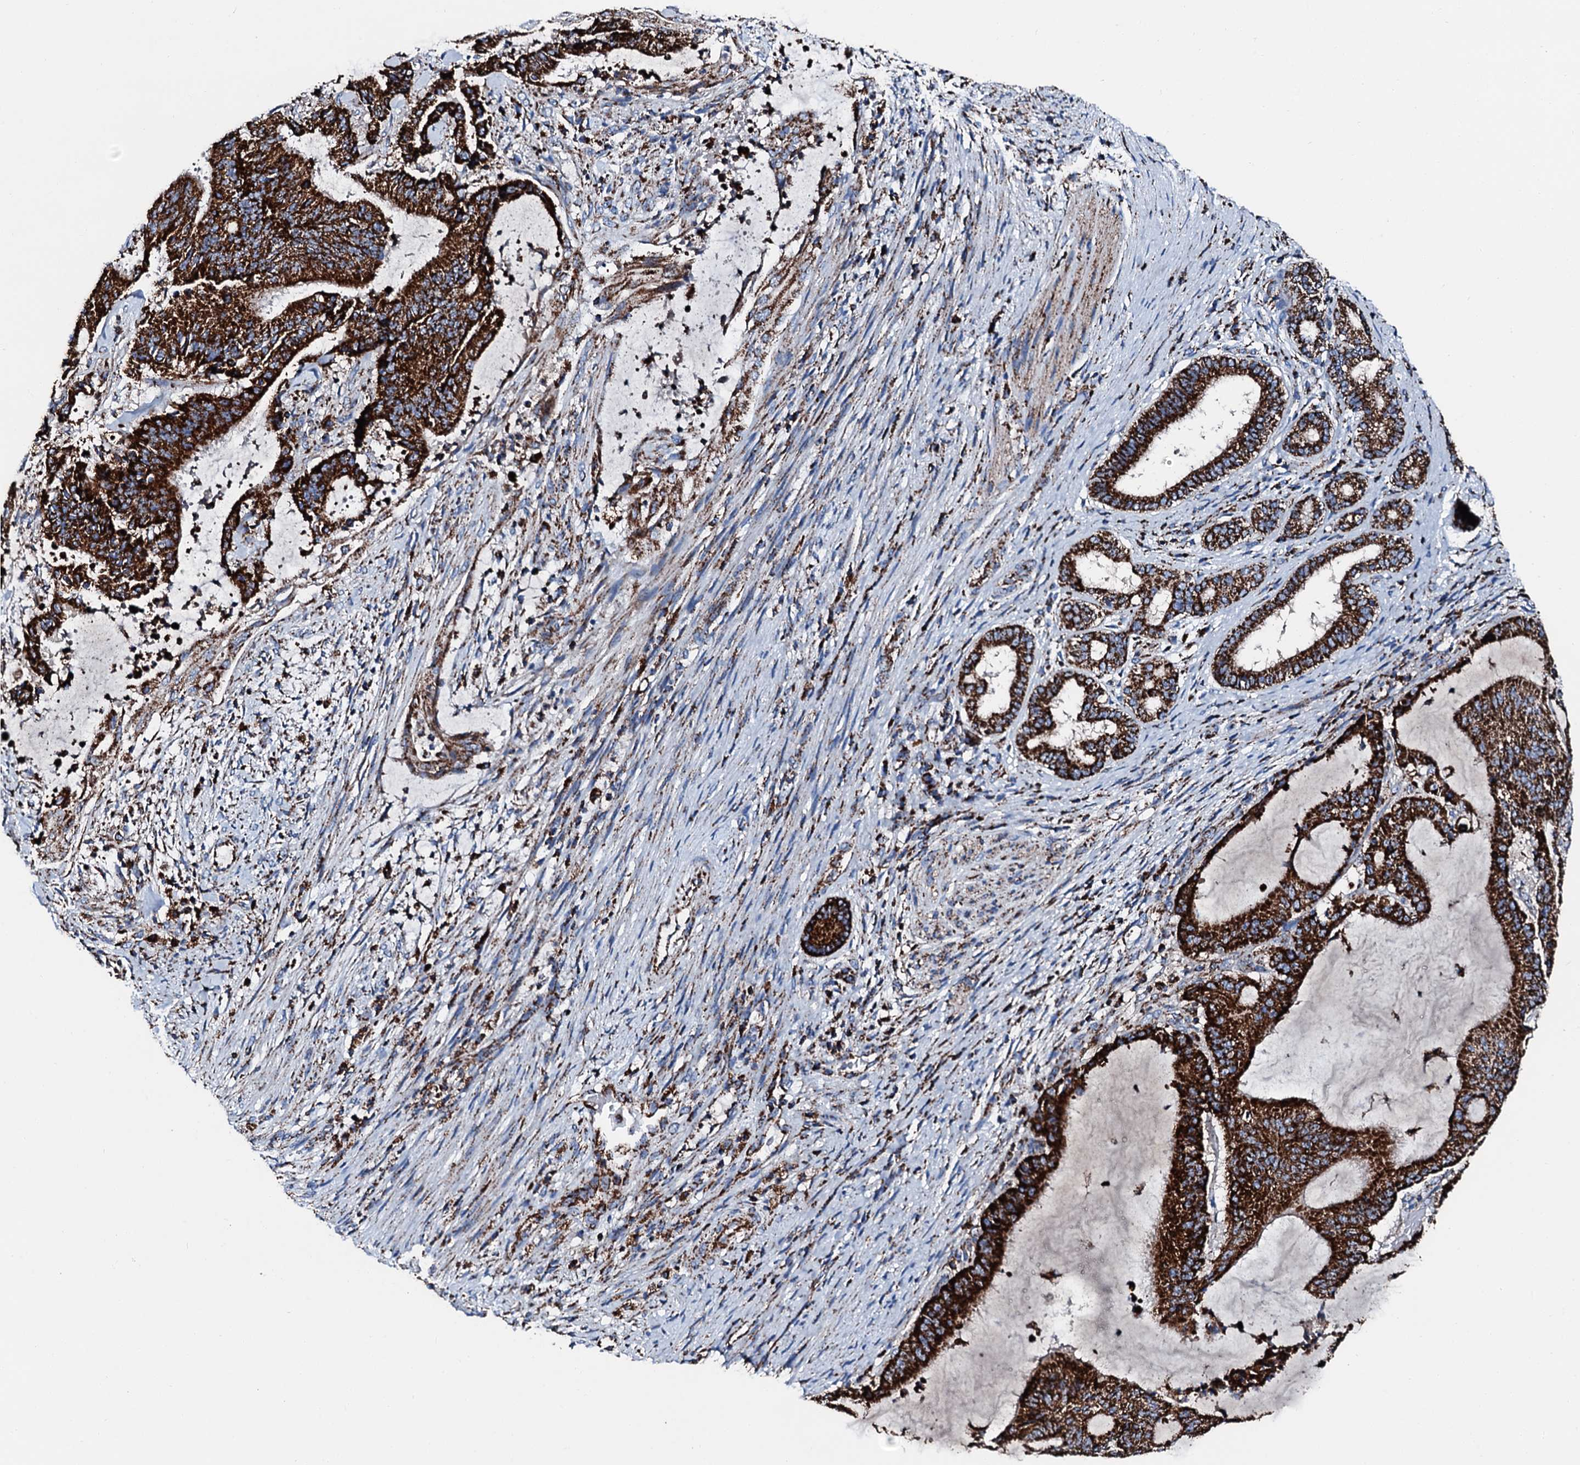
{"staining": {"intensity": "strong", "quantity": ">75%", "location": "cytoplasmic/membranous"}, "tissue": "liver cancer", "cell_type": "Tumor cells", "image_type": "cancer", "snomed": [{"axis": "morphology", "description": "Normal tissue, NOS"}, {"axis": "morphology", "description": "Cholangiocarcinoma"}, {"axis": "topography", "description": "Liver"}, {"axis": "topography", "description": "Peripheral nerve tissue"}], "caption": "Tumor cells show strong cytoplasmic/membranous staining in approximately >75% of cells in liver cholangiocarcinoma. The staining was performed using DAB (3,3'-diaminobenzidine) to visualize the protein expression in brown, while the nuclei were stained in blue with hematoxylin (Magnification: 20x).", "gene": "HADH", "patient": {"sex": "female", "age": 73}}